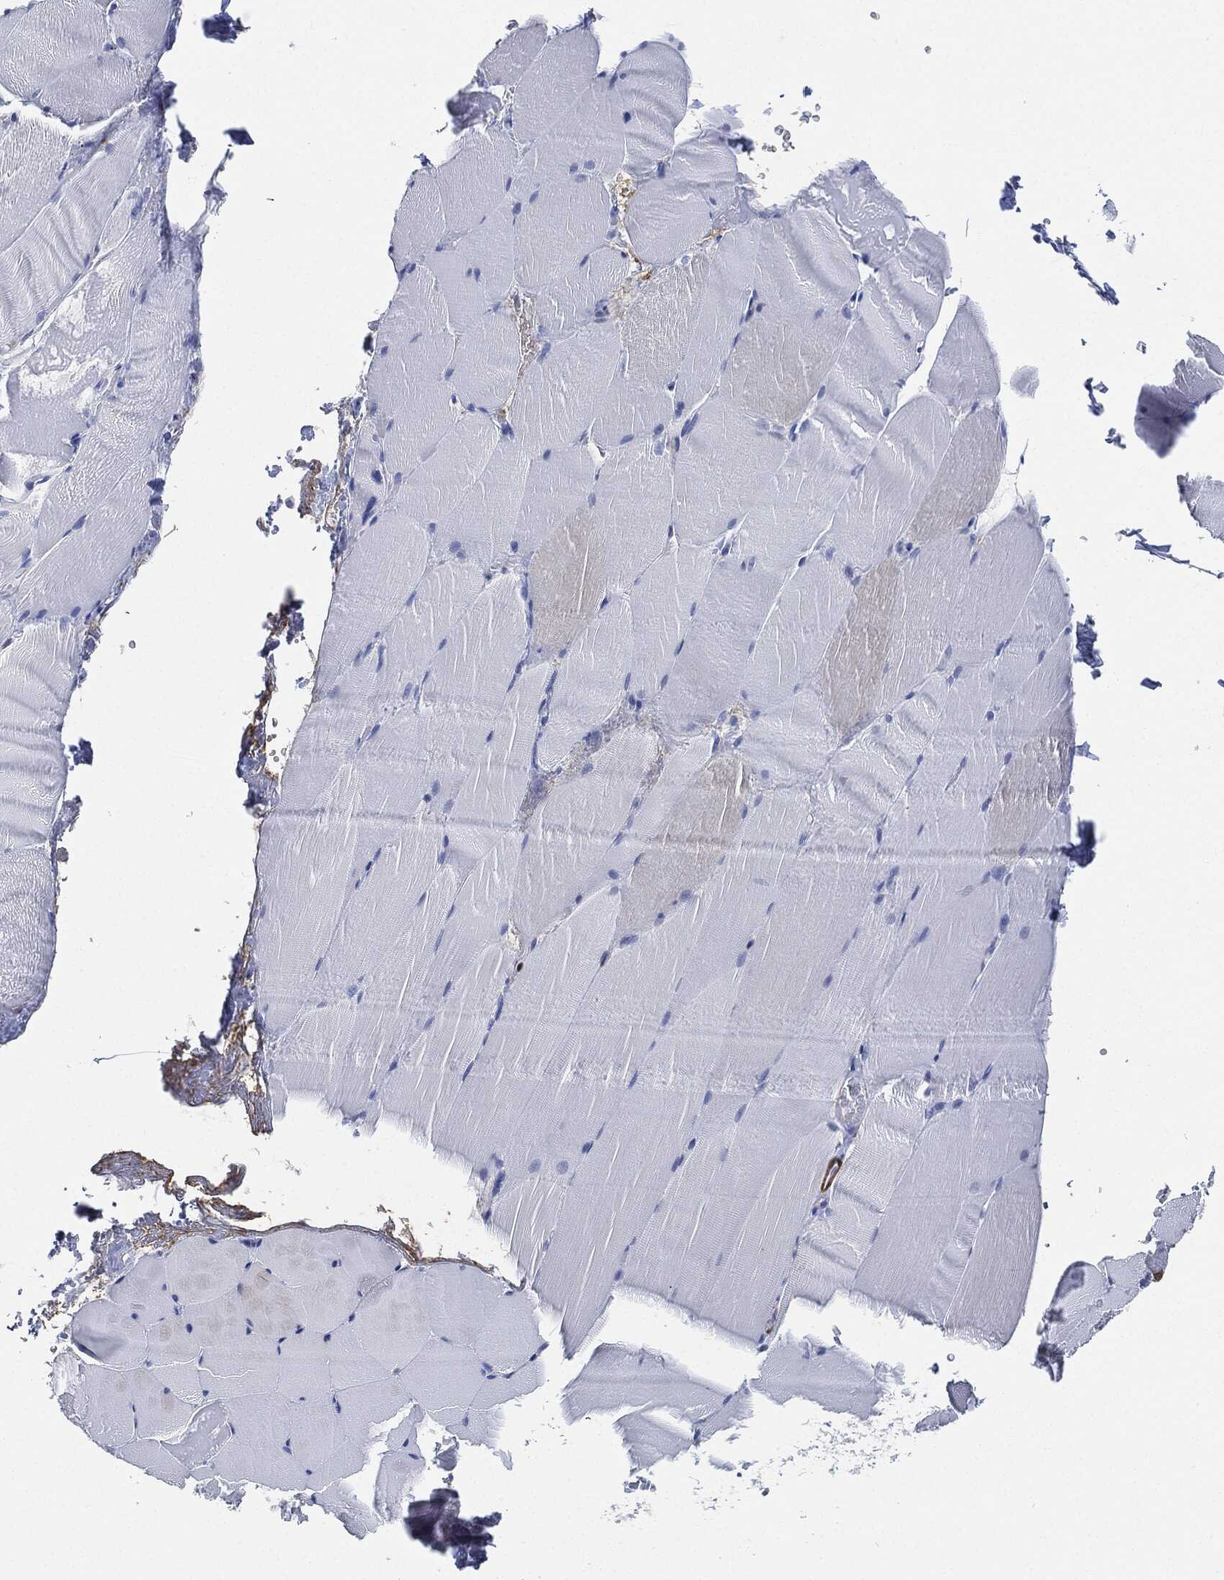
{"staining": {"intensity": "negative", "quantity": "none", "location": "none"}, "tissue": "skeletal muscle", "cell_type": "Myocytes", "image_type": "normal", "snomed": [{"axis": "morphology", "description": "Normal tissue, NOS"}, {"axis": "topography", "description": "Skeletal muscle"}], "caption": "Immunohistochemical staining of normal skeletal muscle reveals no significant staining in myocytes. The staining was performed using DAB (3,3'-diaminobenzidine) to visualize the protein expression in brown, while the nuclei were stained in blue with hematoxylin (Magnification: 20x).", "gene": "TAGLN", "patient": {"sex": "female", "age": 37}}